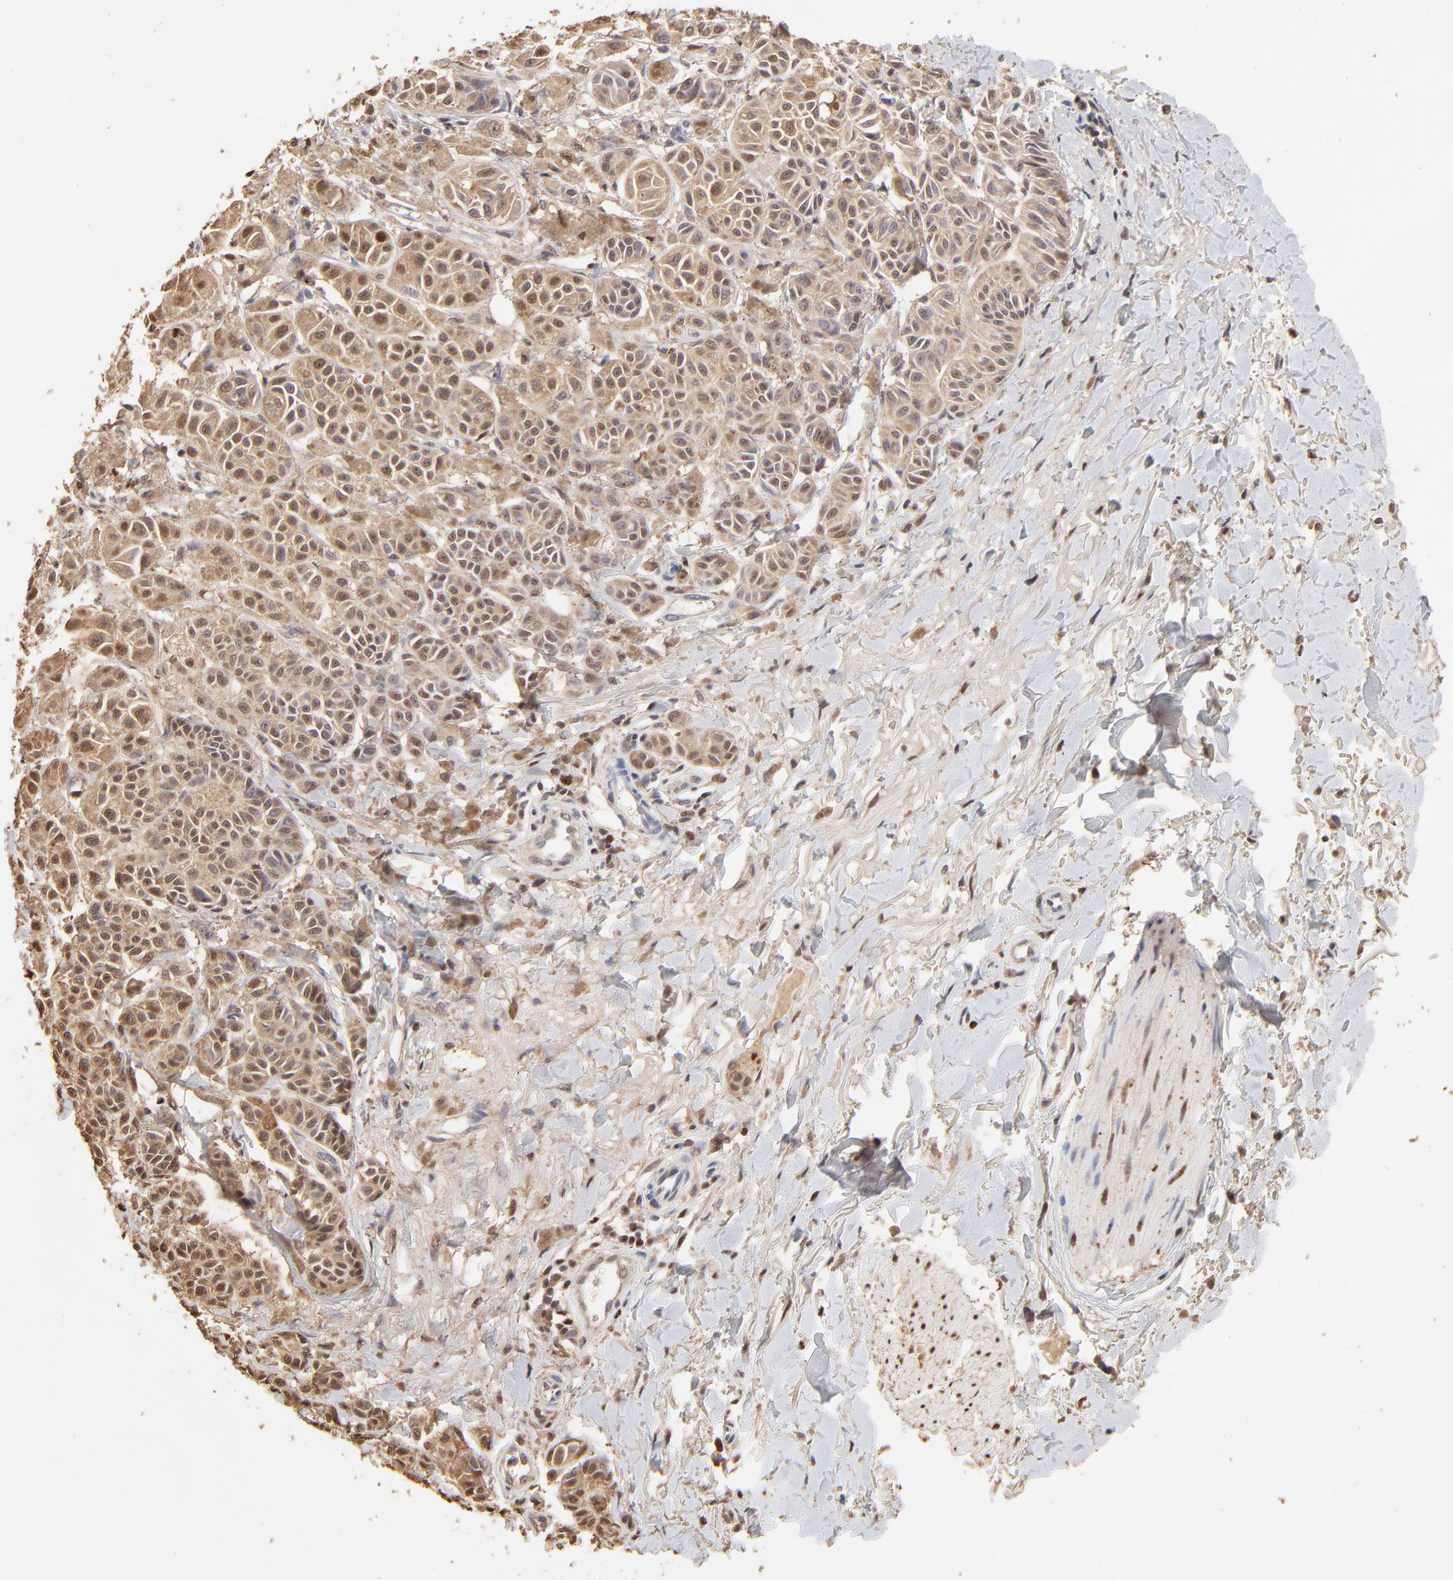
{"staining": {"intensity": "moderate", "quantity": "25%-75%", "location": "cytoplasmic/membranous,nuclear"}, "tissue": "melanoma", "cell_type": "Tumor cells", "image_type": "cancer", "snomed": [{"axis": "morphology", "description": "Malignant melanoma, NOS"}, {"axis": "topography", "description": "Skin"}], "caption": "IHC of human melanoma shows medium levels of moderate cytoplasmic/membranous and nuclear expression in approximately 25%-75% of tumor cells.", "gene": "BIRC5", "patient": {"sex": "male", "age": 76}}